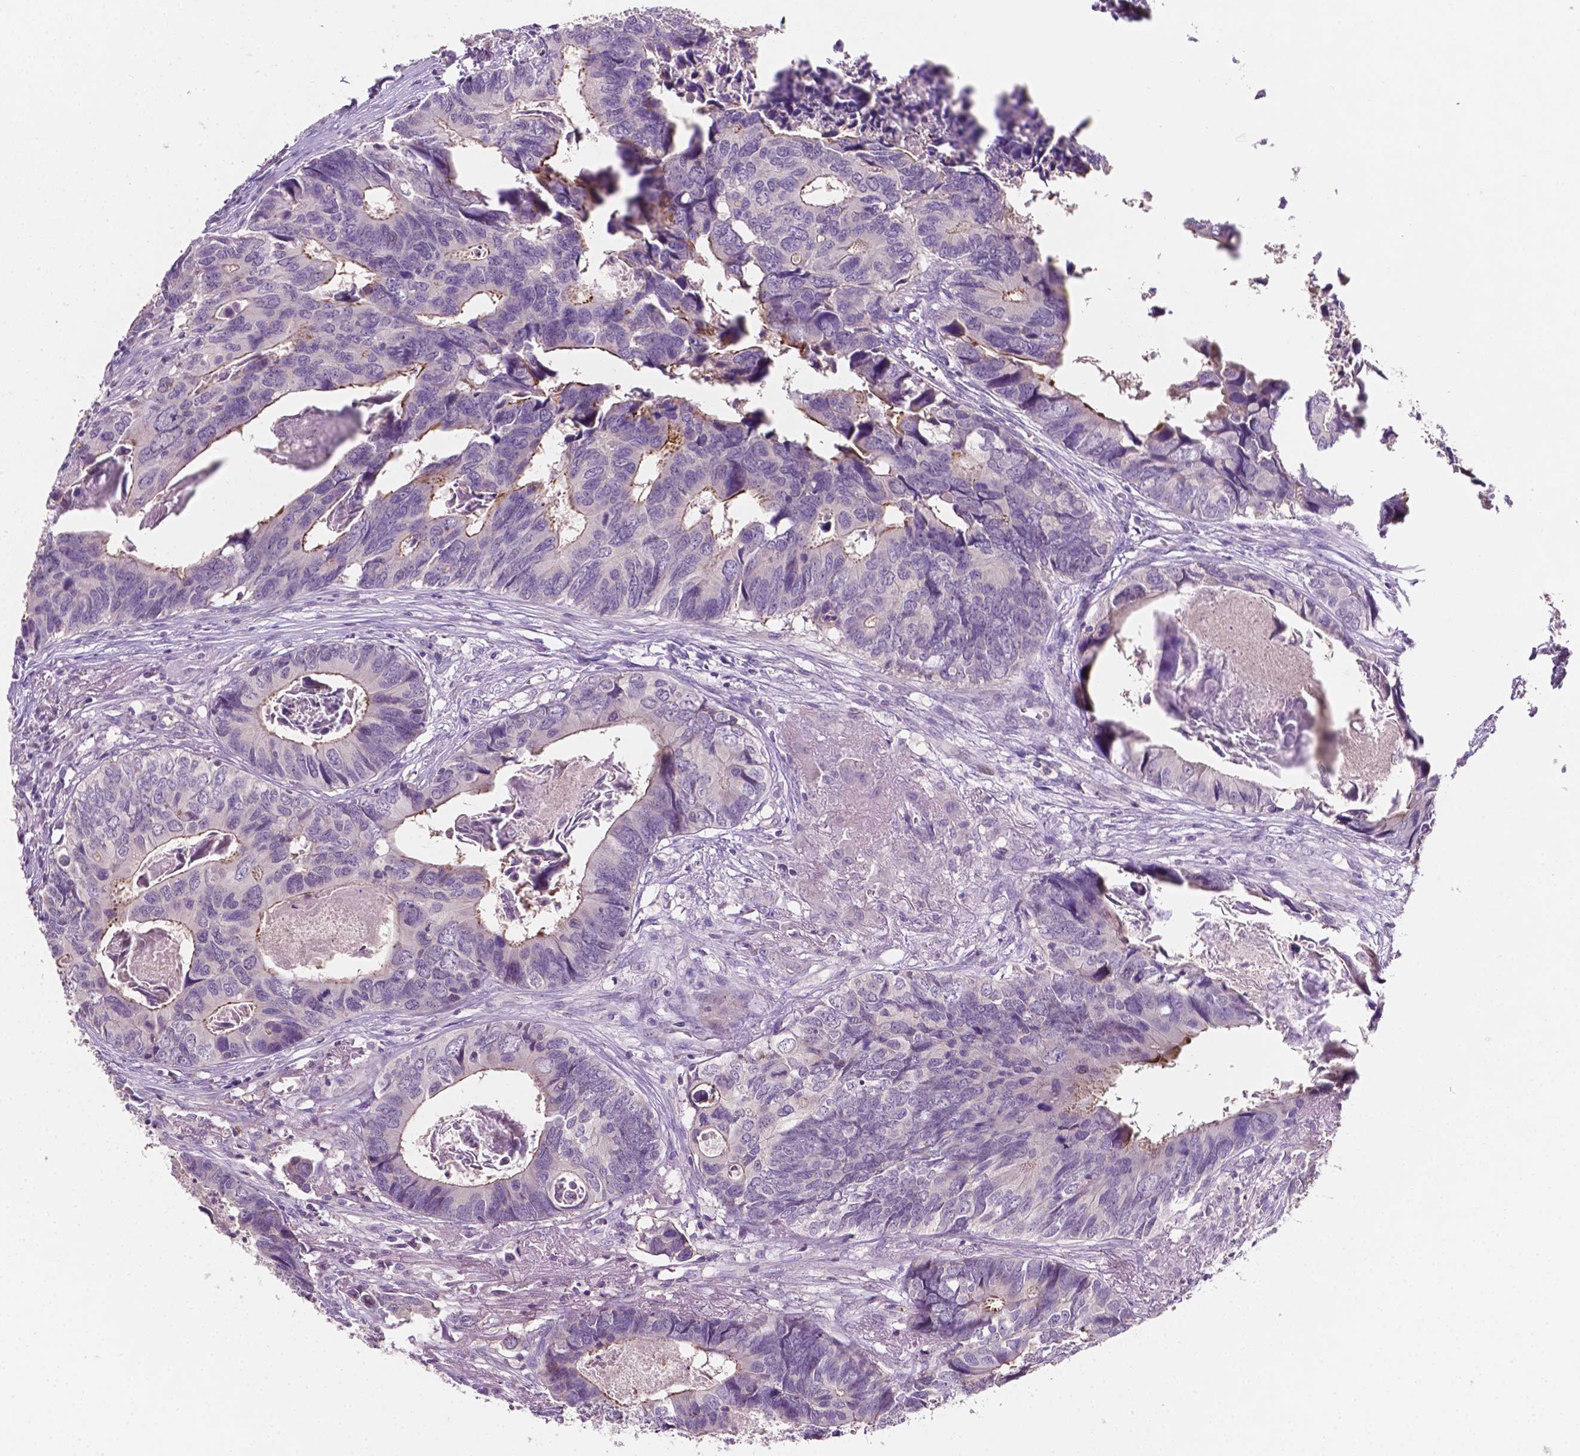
{"staining": {"intensity": "negative", "quantity": "none", "location": "none"}, "tissue": "colorectal cancer", "cell_type": "Tumor cells", "image_type": "cancer", "snomed": [{"axis": "morphology", "description": "Adenocarcinoma, NOS"}, {"axis": "topography", "description": "Colon"}], "caption": "Immunohistochemistry image of colorectal adenocarcinoma stained for a protein (brown), which displays no expression in tumor cells.", "gene": "EGFR", "patient": {"sex": "female", "age": 82}}